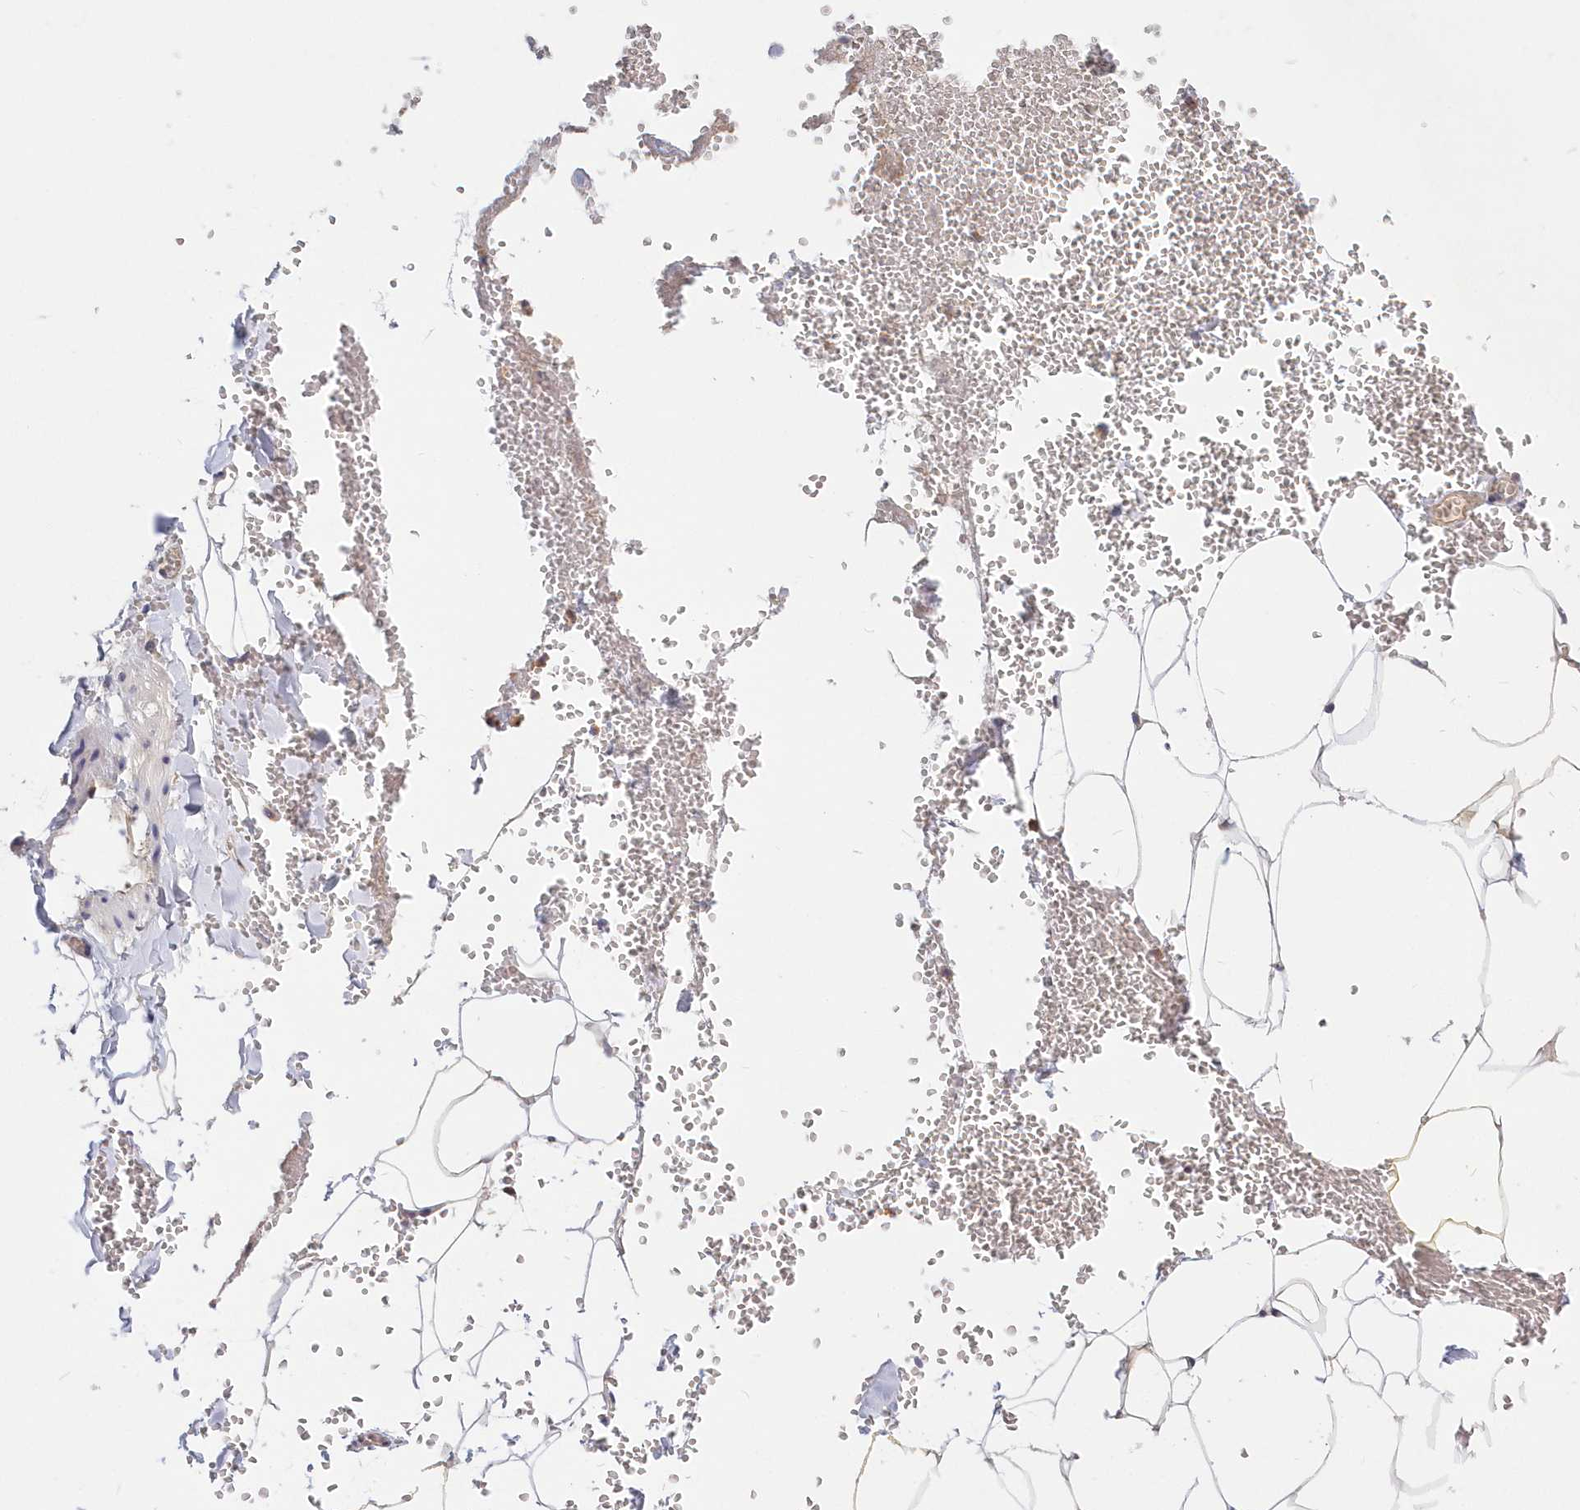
{"staining": {"intensity": "weak", "quantity": "25%-75%", "location": "cytoplasmic/membranous"}, "tissue": "adipose tissue", "cell_type": "Adipocytes", "image_type": "normal", "snomed": [{"axis": "morphology", "description": "Normal tissue, NOS"}, {"axis": "topography", "description": "Gallbladder"}, {"axis": "topography", "description": "Peripheral nerve tissue"}], "caption": "A photomicrograph of human adipose tissue stained for a protein displays weak cytoplasmic/membranous brown staining in adipocytes. (DAB IHC, brown staining for protein, blue staining for nuclei).", "gene": "KATNA1", "patient": {"sex": "male", "age": 38}}